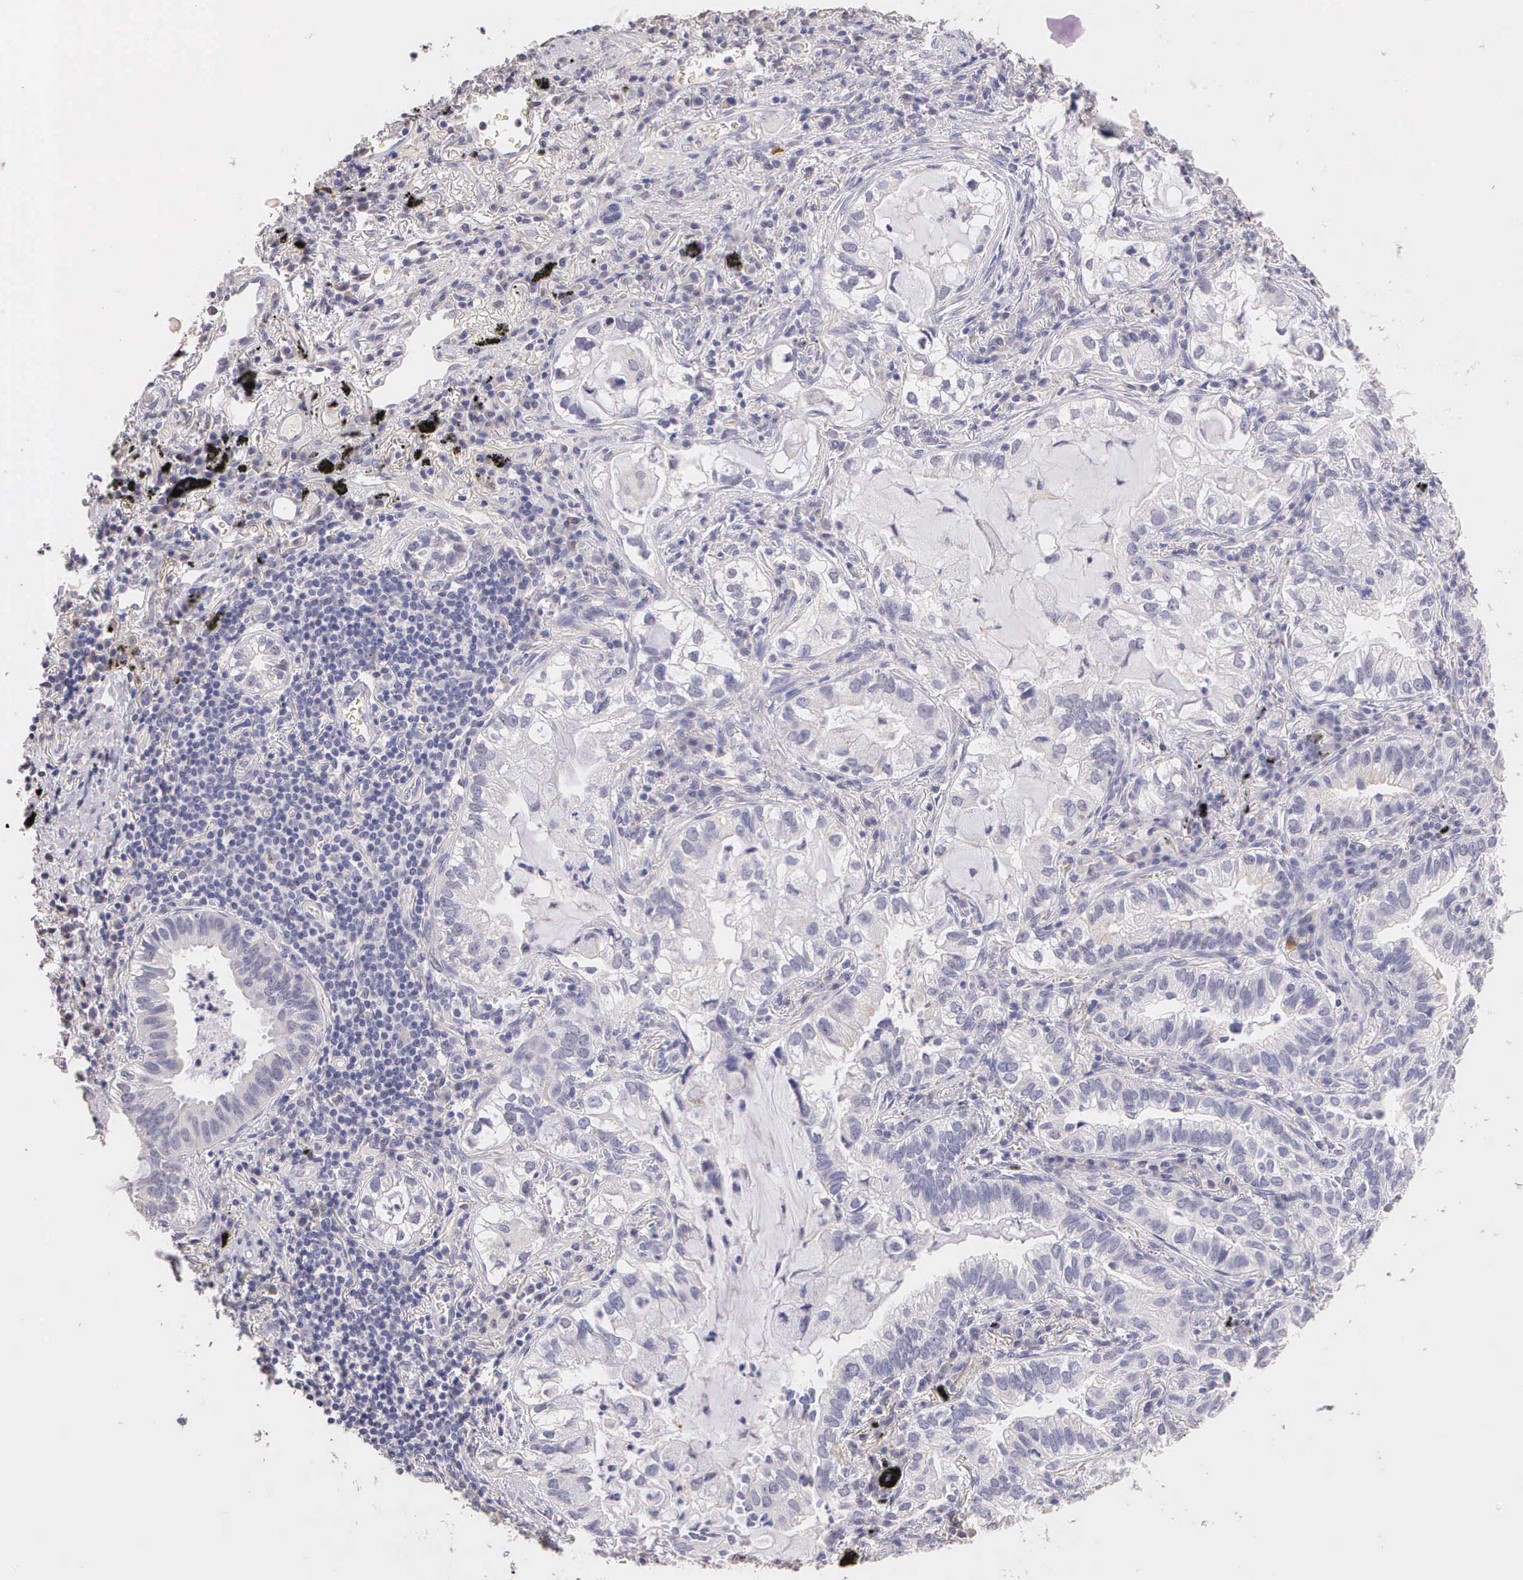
{"staining": {"intensity": "negative", "quantity": "none", "location": "none"}, "tissue": "lung cancer", "cell_type": "Tumor cells", "image_type": "cancer", "snomed": [{"axis": "morphology", "description": "Adenocarcinoma, NOS"}, {"axis": "topography", "description": "Lung"}], "caption": "A high-resolution histopathology image shows immunohistochemistry (IHC) staining of lung adenocarcinoma, which displays no significant positivity in tumor cells. (Immunohistochemistry, brightfield microscopy, high magnification).", "gene": "ESR1", "patient": {"sex": "female", "age": 50}}